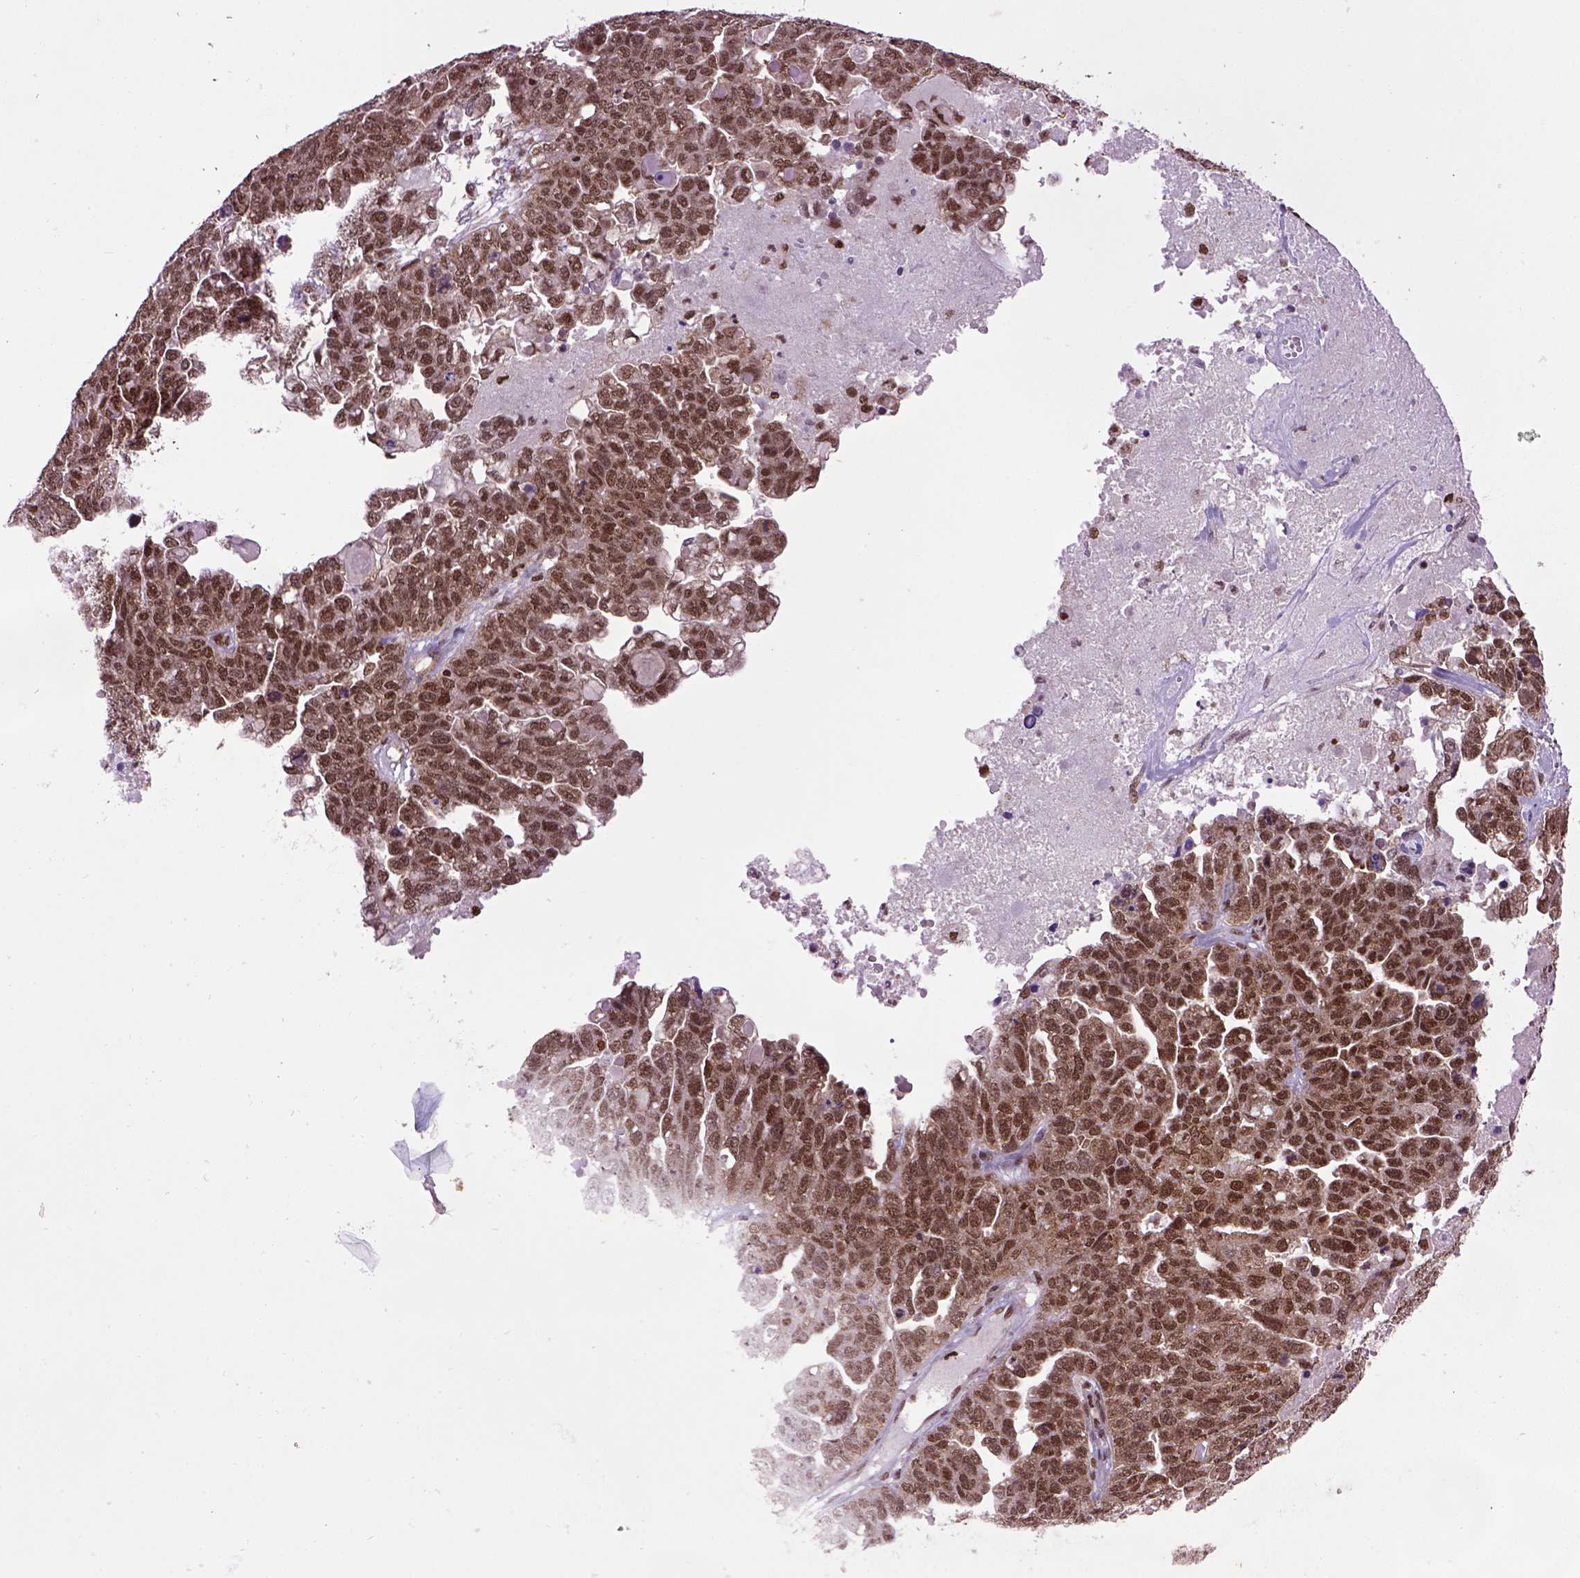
{"staining": {"intensity": "moderate", "quantity": ">75%", "location": "cytoplasmic/membranous,nuclear"}, "tissue": "ovarian cancer", "cell_type": "Tumor cells", "image_type": "cancer", "snomed": [{"axis": "morphology", "description": "Cystadenocarcinoma, serous, NOS"}, {"axis": "topography", "description": "Ovary"}], "caption": "About >75% of tumor cells in human ovarian cancer (serous cystadenocarcinoma) exhibit moderate cytoplasmic/membranous and nuclear protein staining as visualized by brown immunohistochemical staining.", "gene": "CELF1", "patient": {"sex": "female", "age": 71}}